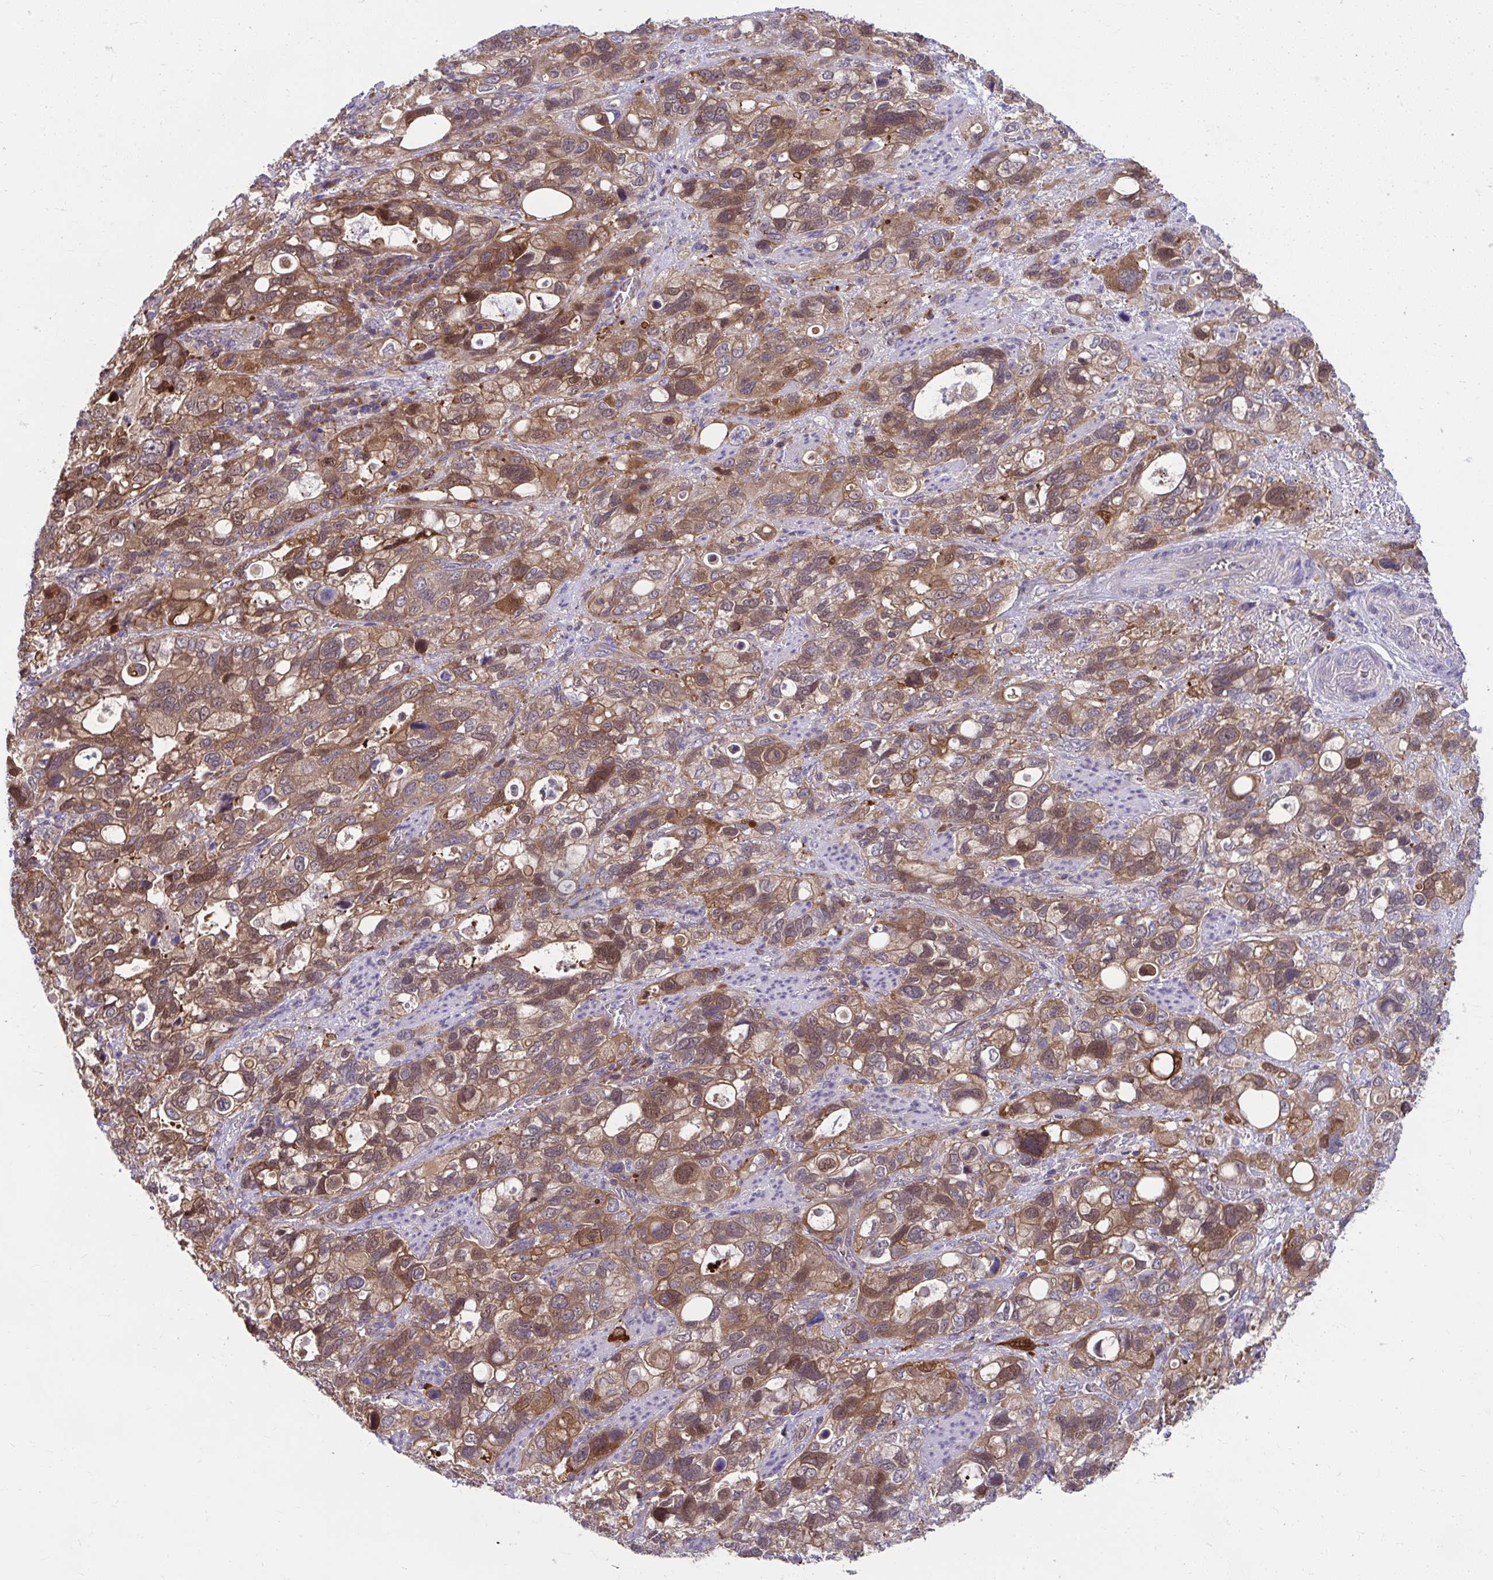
{"staining": {"intensity": "moderate", "quantity": ">75%", "location": "cytoplasmic/membranous,nuclear"}, "tissue": "stomach cancer", "cell_type": "Tumor cells", "image_type": "cancer", "snomed": [{"axis": "morphology", "description": "Adenocarcinoma, NOS"}, {"axis": "topography", "description": "Stomach, upper"}], "caption": "Stomach cancer was stained to show a protein in brown. There is medium levels of moderate cytoplasmic/membranous and nuclear positivity in approximately >75% of tumor cells.", "gene": "PCDHB7", "patient": {"sex": "female", "age": 81}}